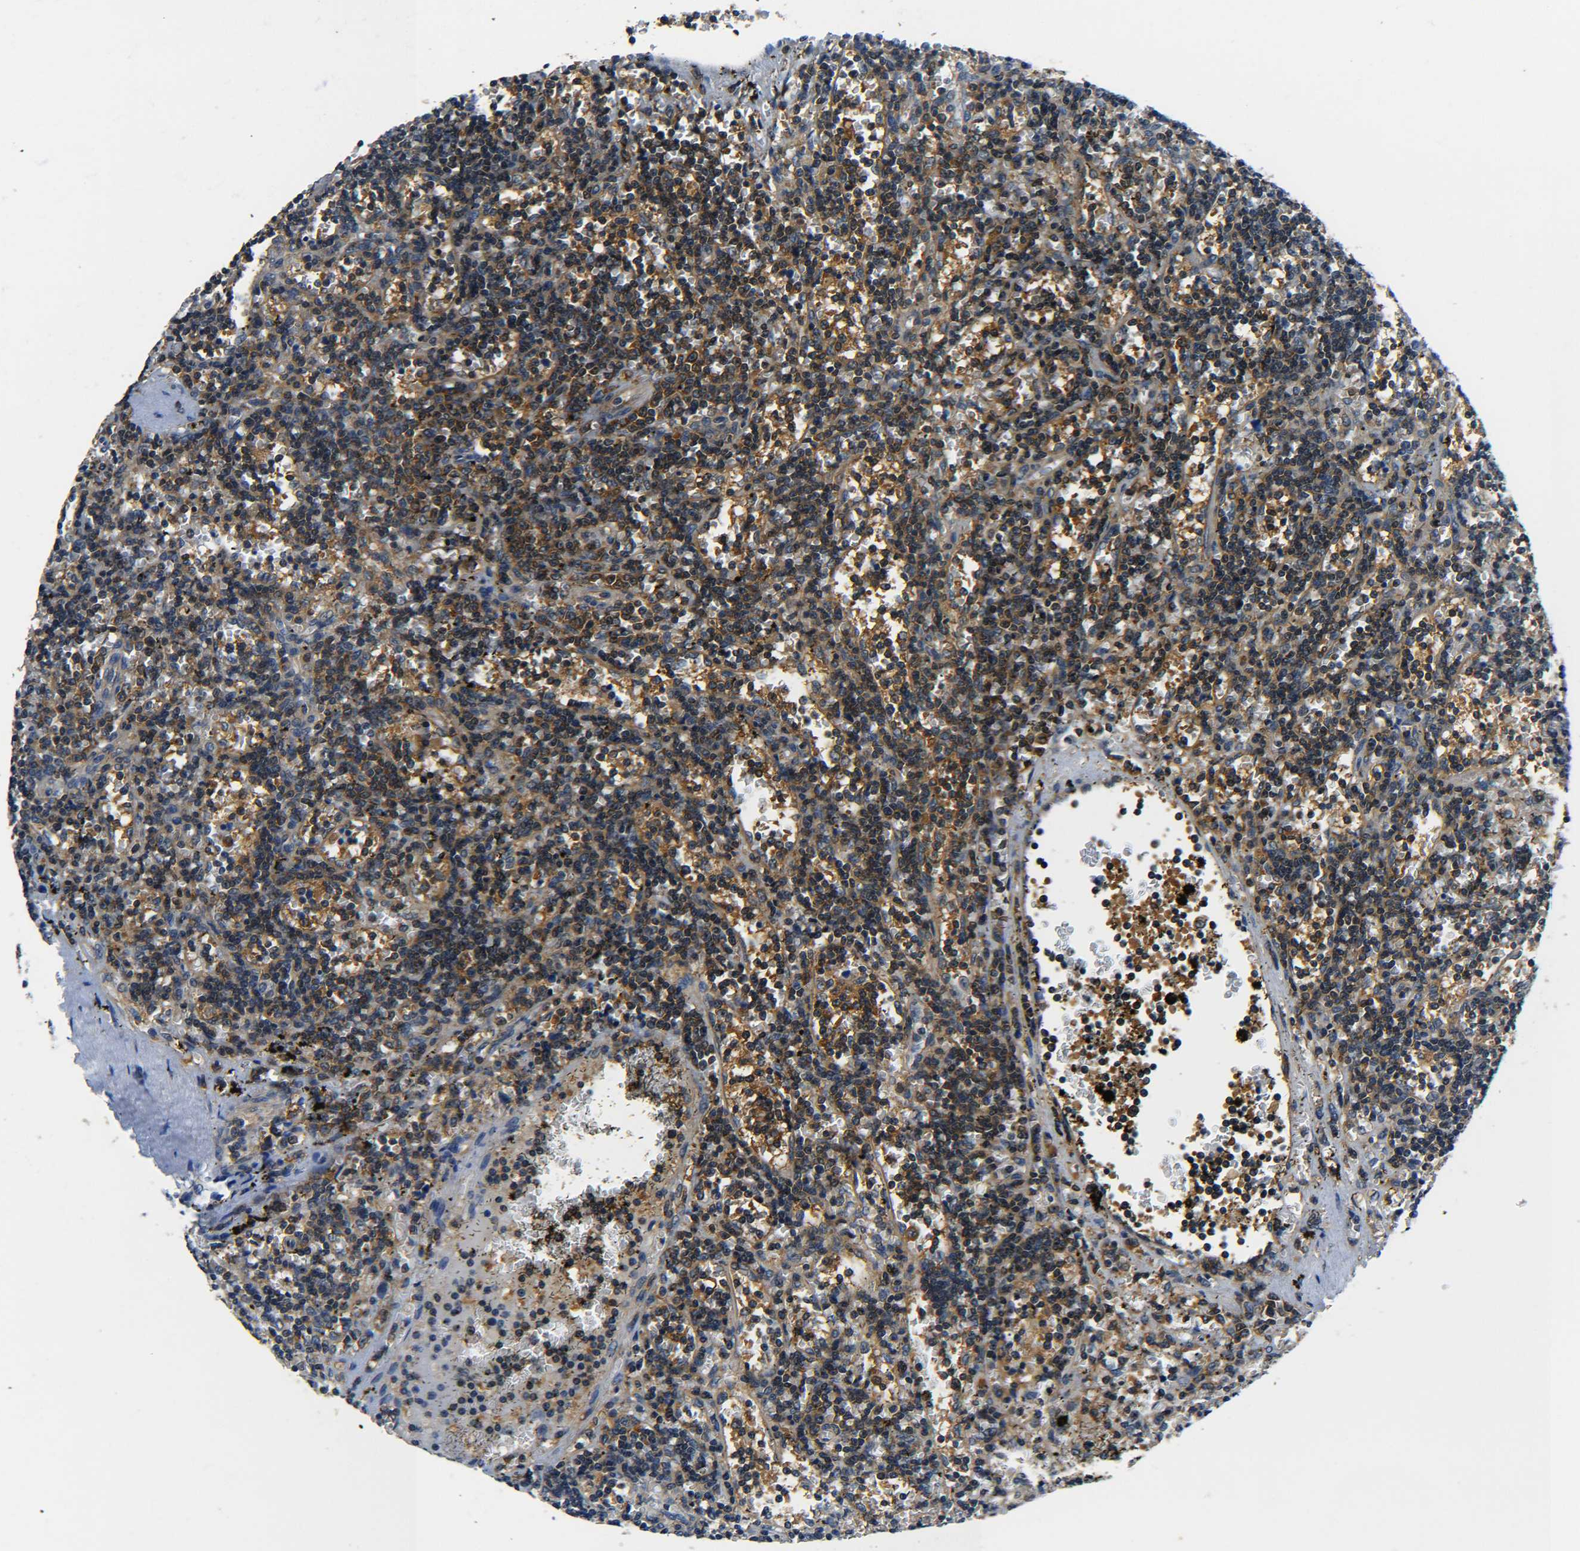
{"staining": {"intensity": "moderate", "quantity": "25%-75%", "location": "cytoplasmic/membranous"}, "tissue": "lymphoma", "cell_type": "Tumor cells", "image_type": "cancer", "snomed": [{"axis": "morphology", "description": "Malignant lymphoma, non-Hodgkin's type, Low grade"}, {"axis": "topography", "description": "Spleen"}], "caption": "This histopathology image displays IHC staining of malignant lymphoma, non-Hodgkin's type (low-grade), with medium moderate cytoplasmic/membranous positivity in approximately 25%-75% of tumor cells.", "gene": "PREB", "patient": {"sex": "male", "age": 60}}